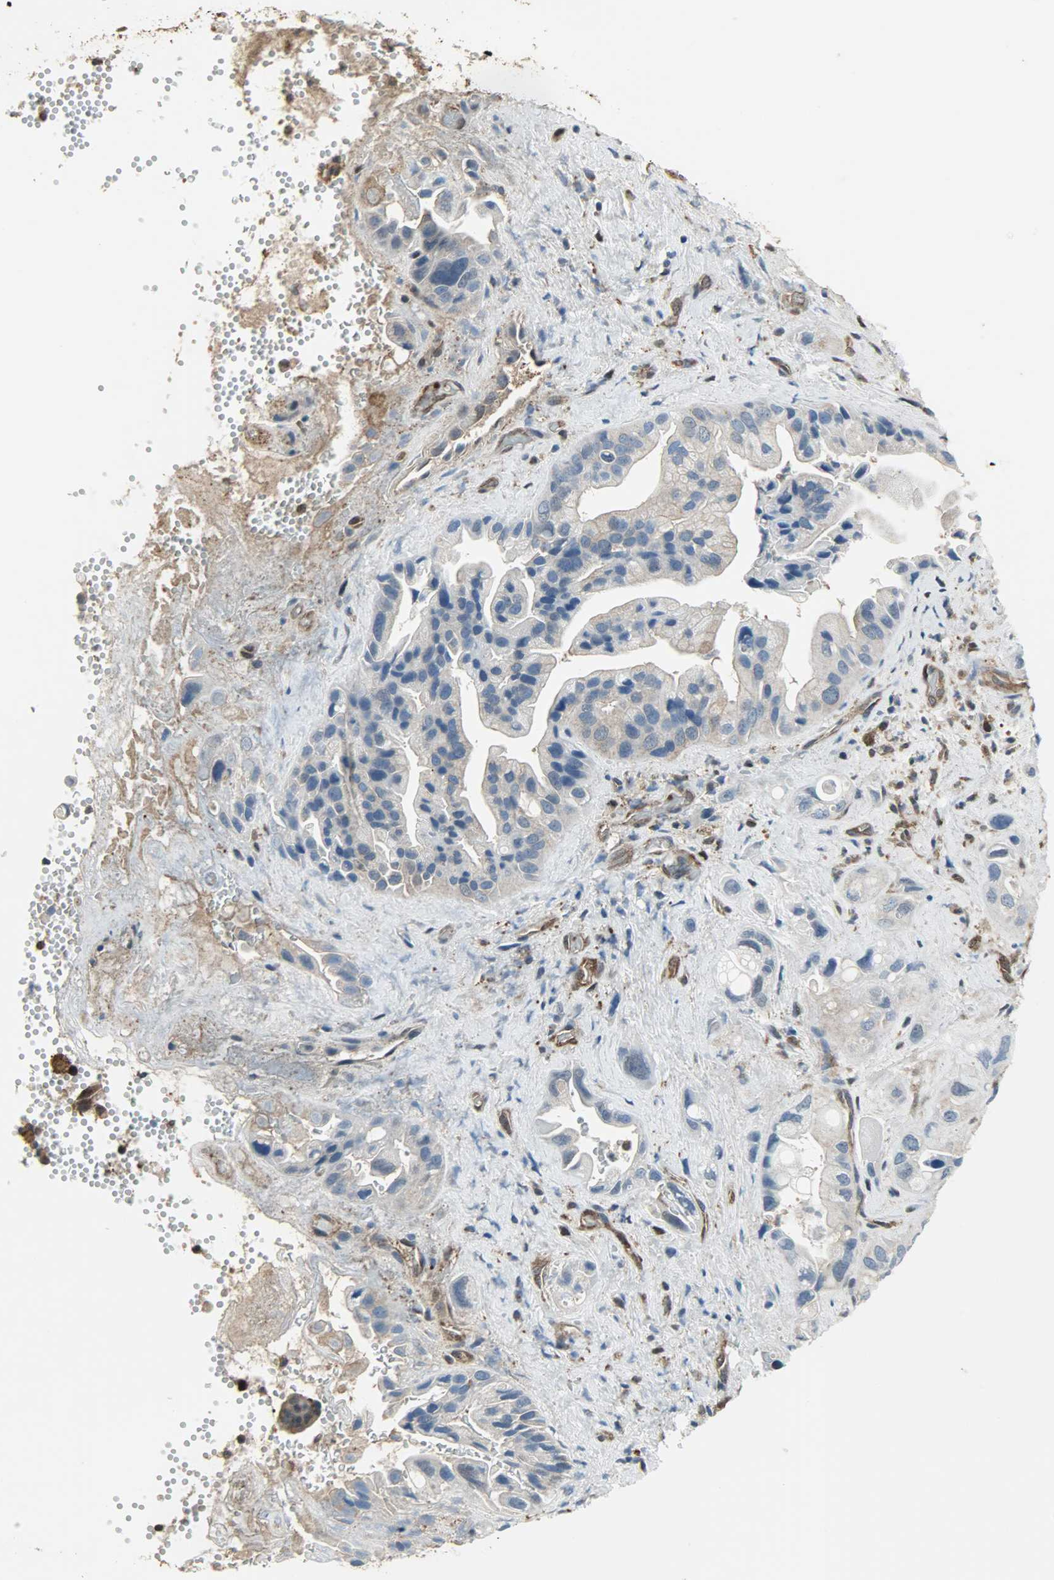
{"staining": {"intensity": "moderate", "quantity": "<25%", "location": "cytoplasmic/membranous"}, "tissue": "pancreatic cancer", "cell_type": "Tumor cells", "image_type": "cancer", "snomed": [{"axis": "morphology", "description": "Adenocarcinoma, NOS"}, {"axis": "topography", "description": "Pancreas"}], "caption": "About <25% of tumor cells in pancreatic cancer reveal moderate cytoplasmic/membranous protein positivity as visualized by brown immunohistochemical staining.", "gene": "LDHB", "patient": {"sex": "female", "age": 77}}